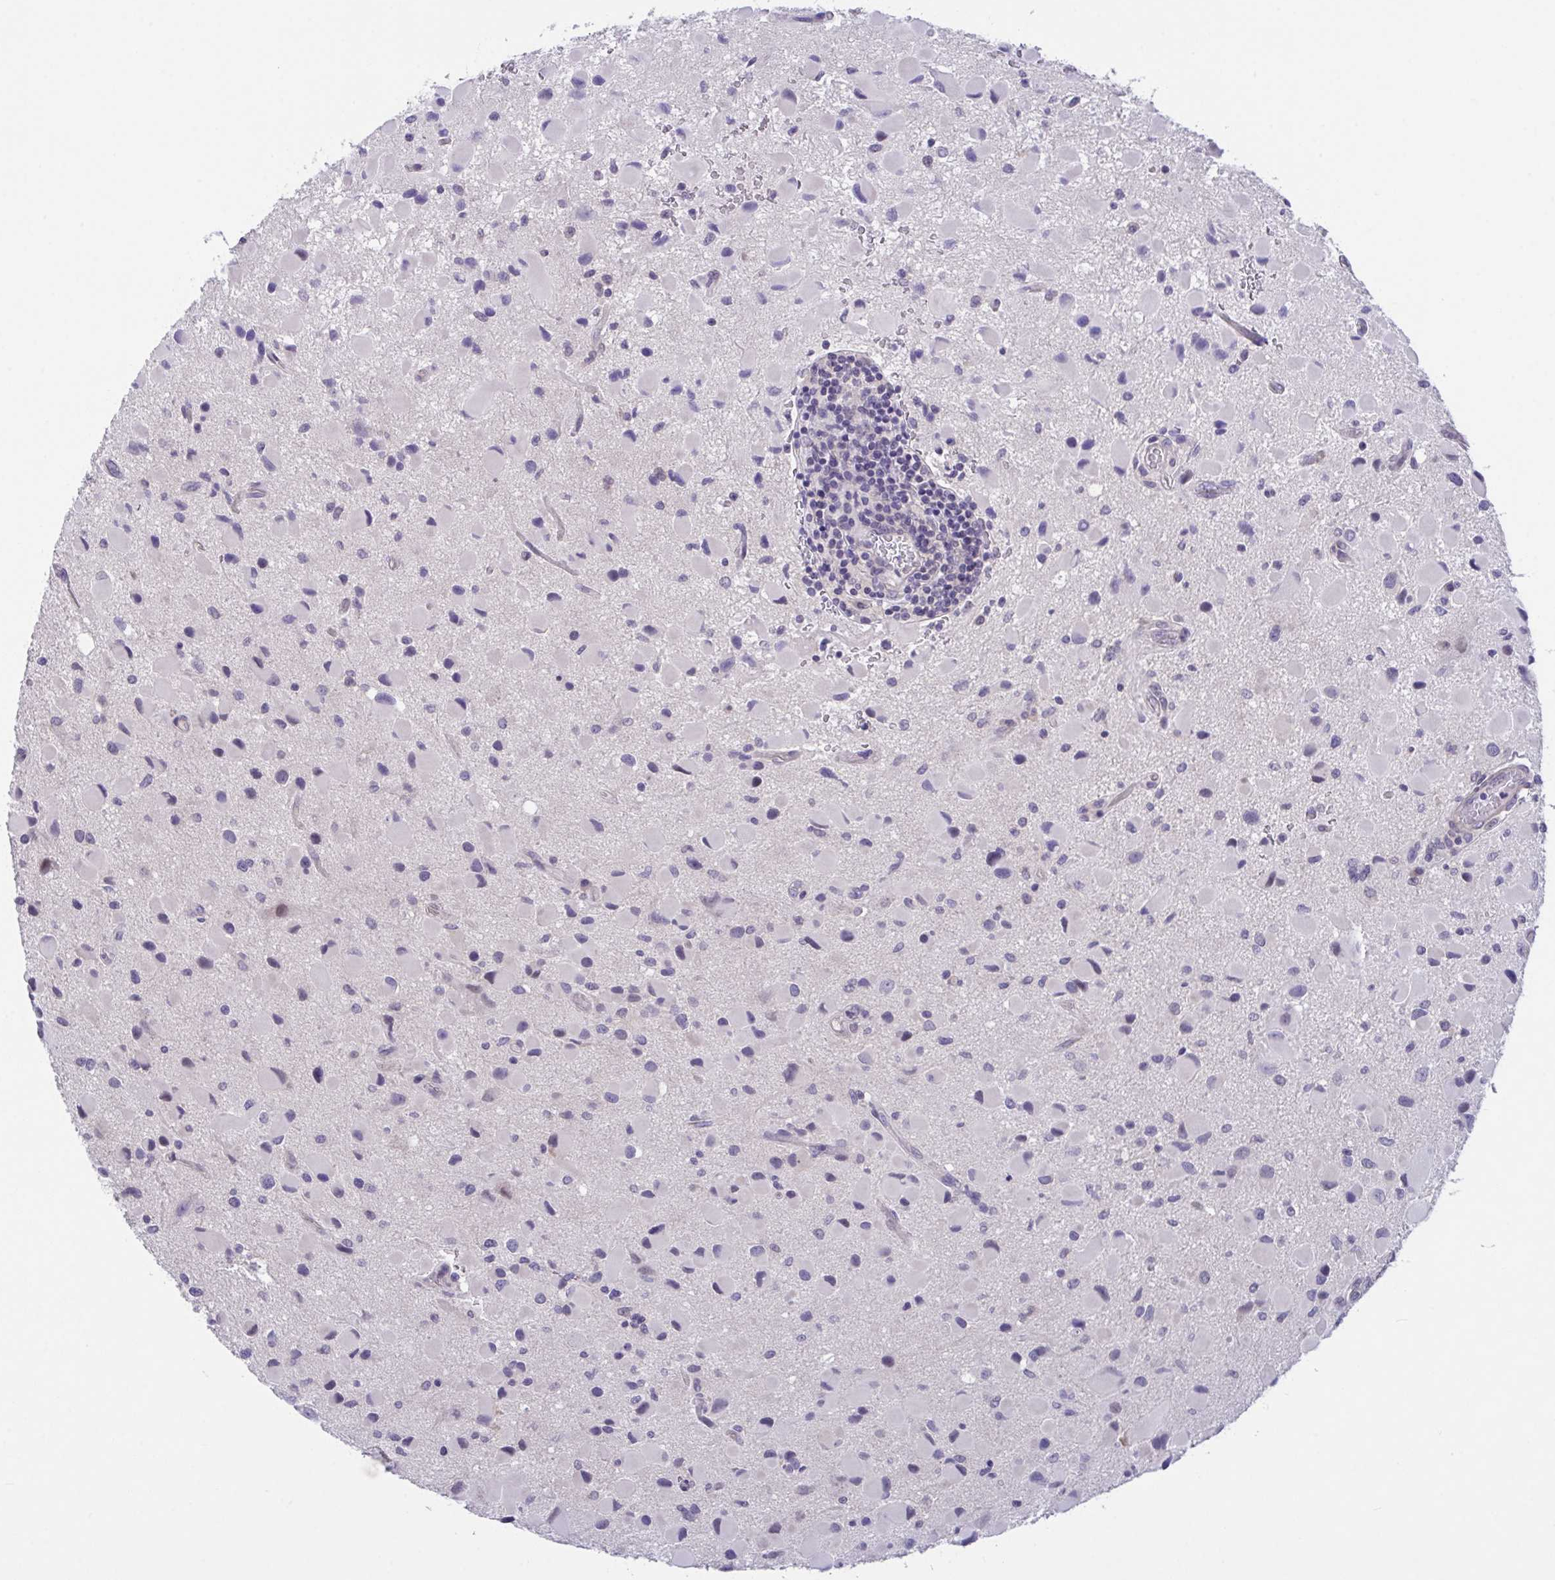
{"staining": {"intensity": "negative", "quantity": "none", "location": "none"}, "tissue": "glioma", "cell_type": "Tumor cells", "image_type": "cancer", "snomed": [{"axis": "morphology", "description": "Glioma, malignant, Low grade"}, {"axis": "topography", "description": "Brain"}], "caption": "Immunohistochemical staining of human glioma demonstrates no significant positivity in tumor cells. Nuclei are stained in blue.", "gene": "RHOXF1", "patient": {"sex": "female", "age": 32}}